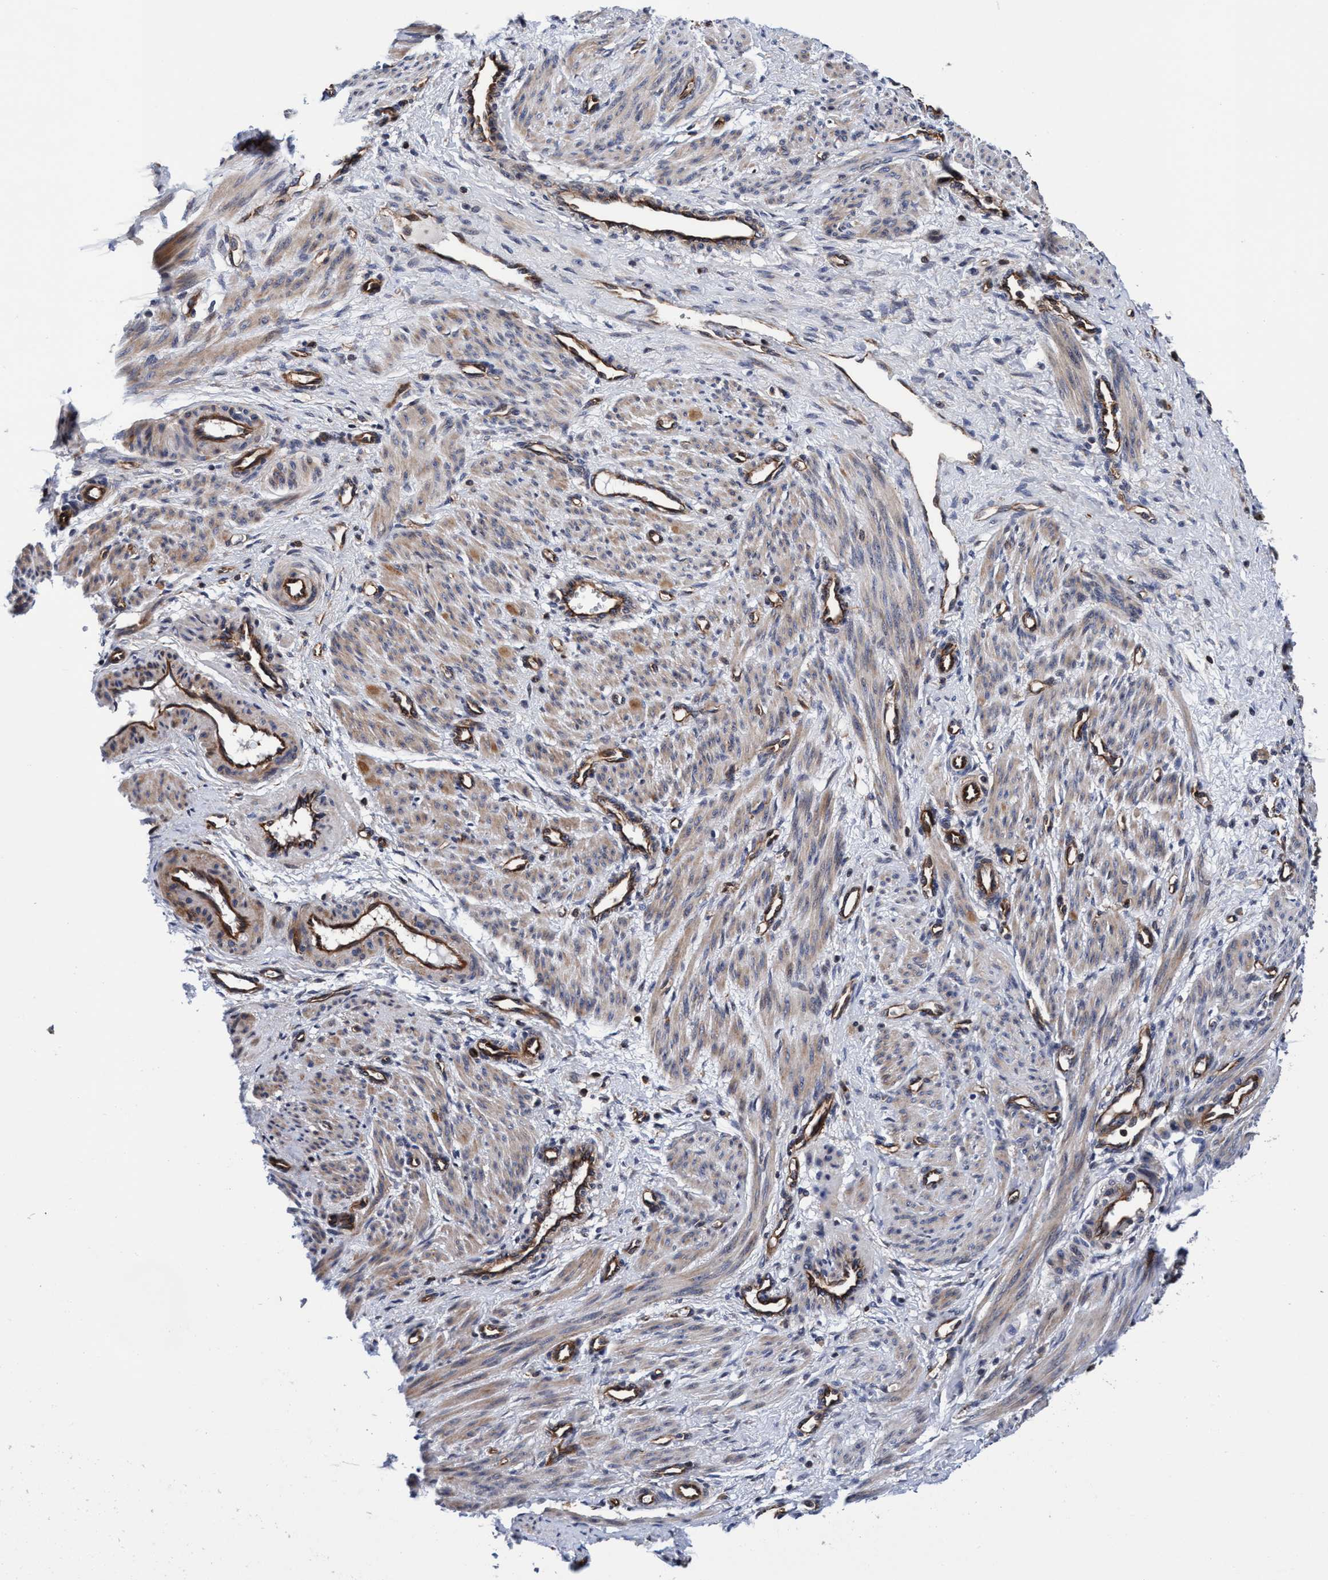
{"staining": {"intensity": "weak", "quantity": "25%-75%", "location": "cytoplasmic/membranous"}, "tissue": "smooth muscle", "cell_type": "Smooth muscle cells", "image_type": "normal", "snomed": [{"axis": "morphology", "description": "Normal tissue, NOS"}, {"axis": "topography", "description": "Endometrium"}], "caption": "An immunohistochemistry (IHC) histopathology image of unremarkable tissue is shown. Protein staining in brown highlights weak cytoplasmic/membranous positivity in smooth muscle within smooth muscle cells.", "gene": "MCM3AP", "patient": {"sex": "female", "age": 33}}